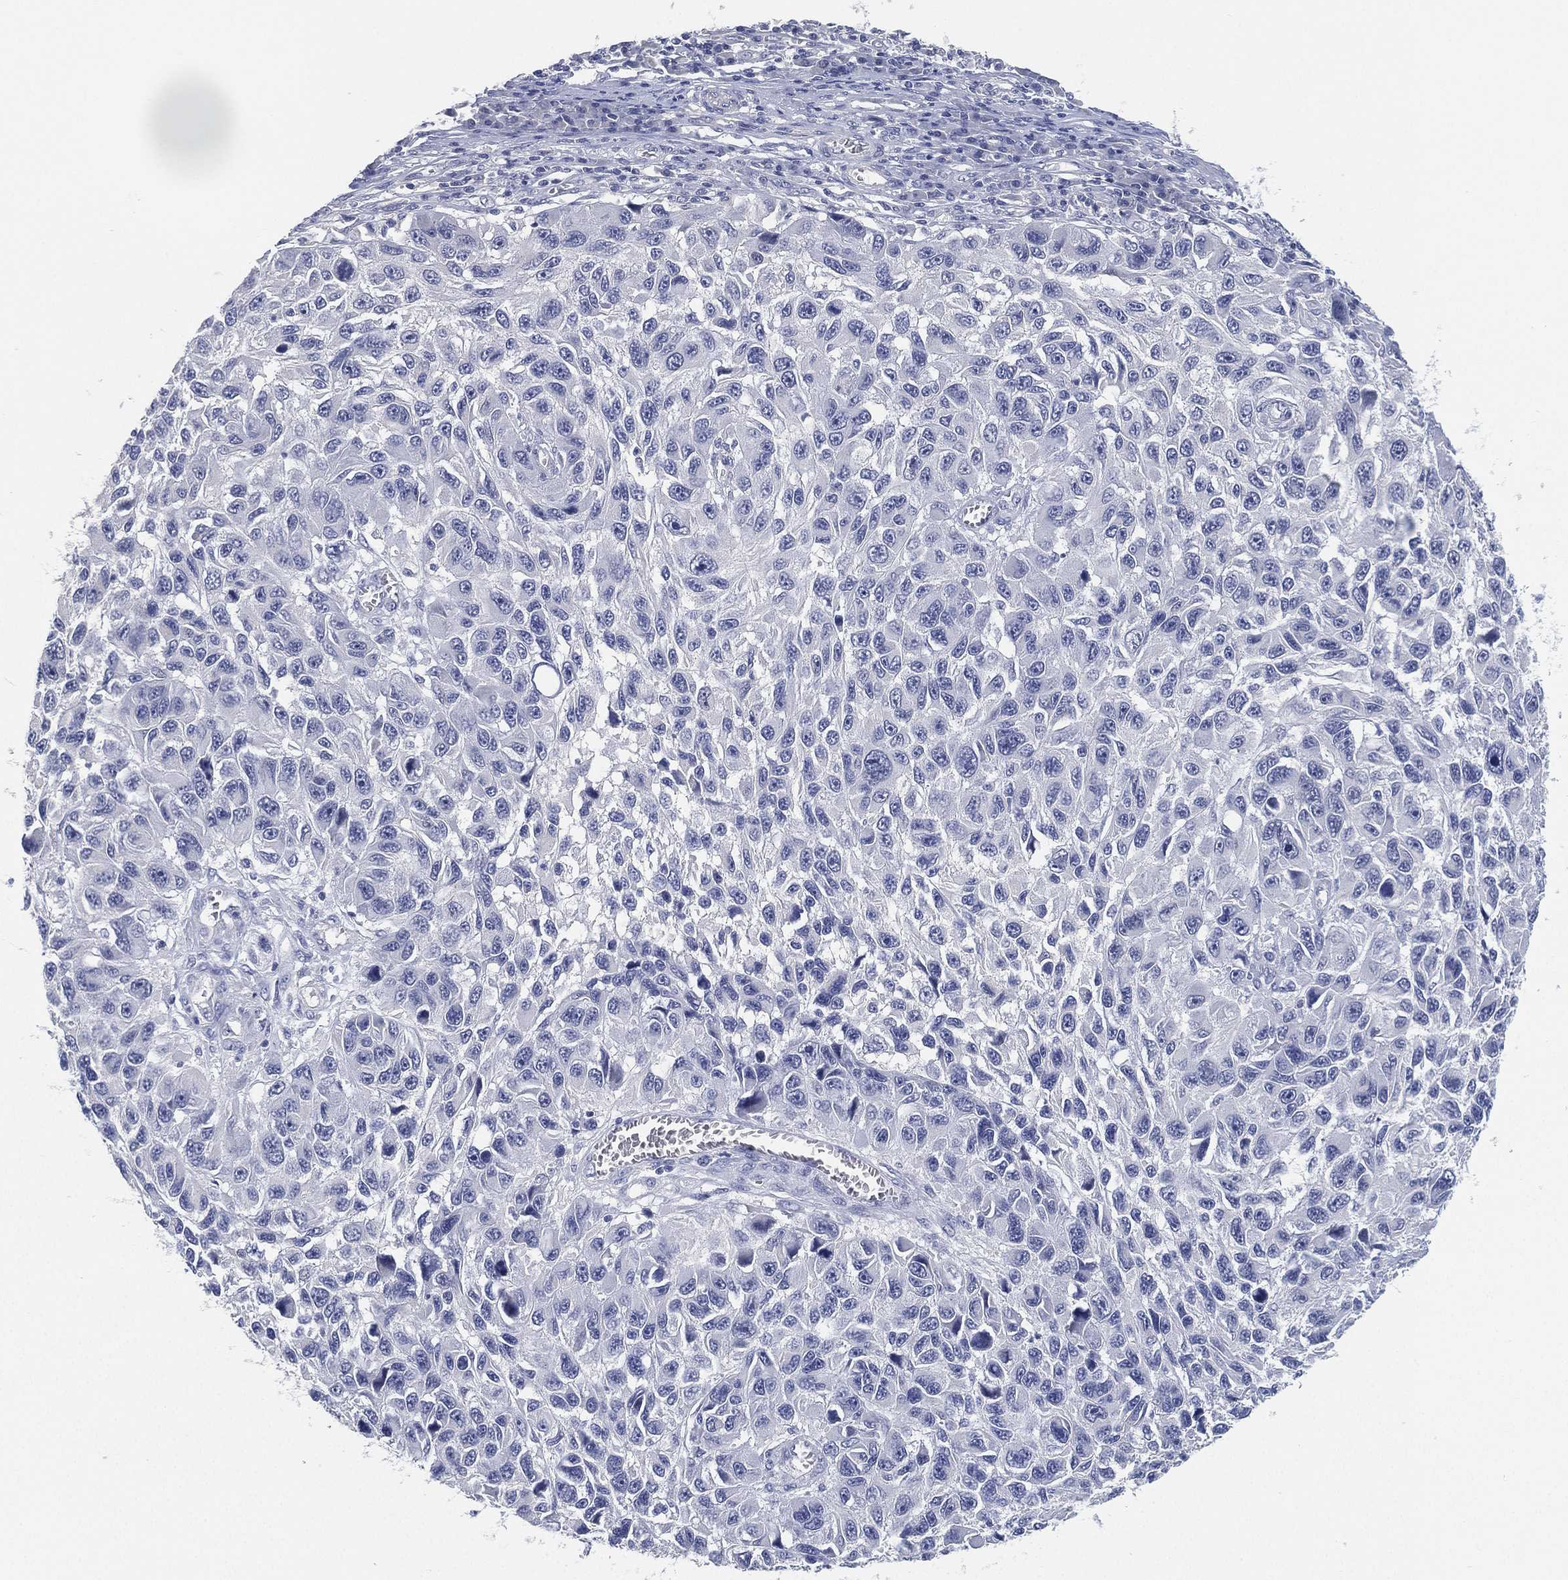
{"staining": {"intensity": "negative", "quantity": "none", "location": "none"}, "tissue": "melanoma", "cell_type": "Tumor cells", "image_type": "cancer", "snomed": [{"axis": "morphology", "description": "Malignant melanoma, NOS"}, {"axis": "topography", "description": "Skin"}], "caption": "Micrograph shows no significant protein positivity in tumor cells of melanoma.", "gene": "FAM187B", "patient": {"sex": "male", "age": 53}}